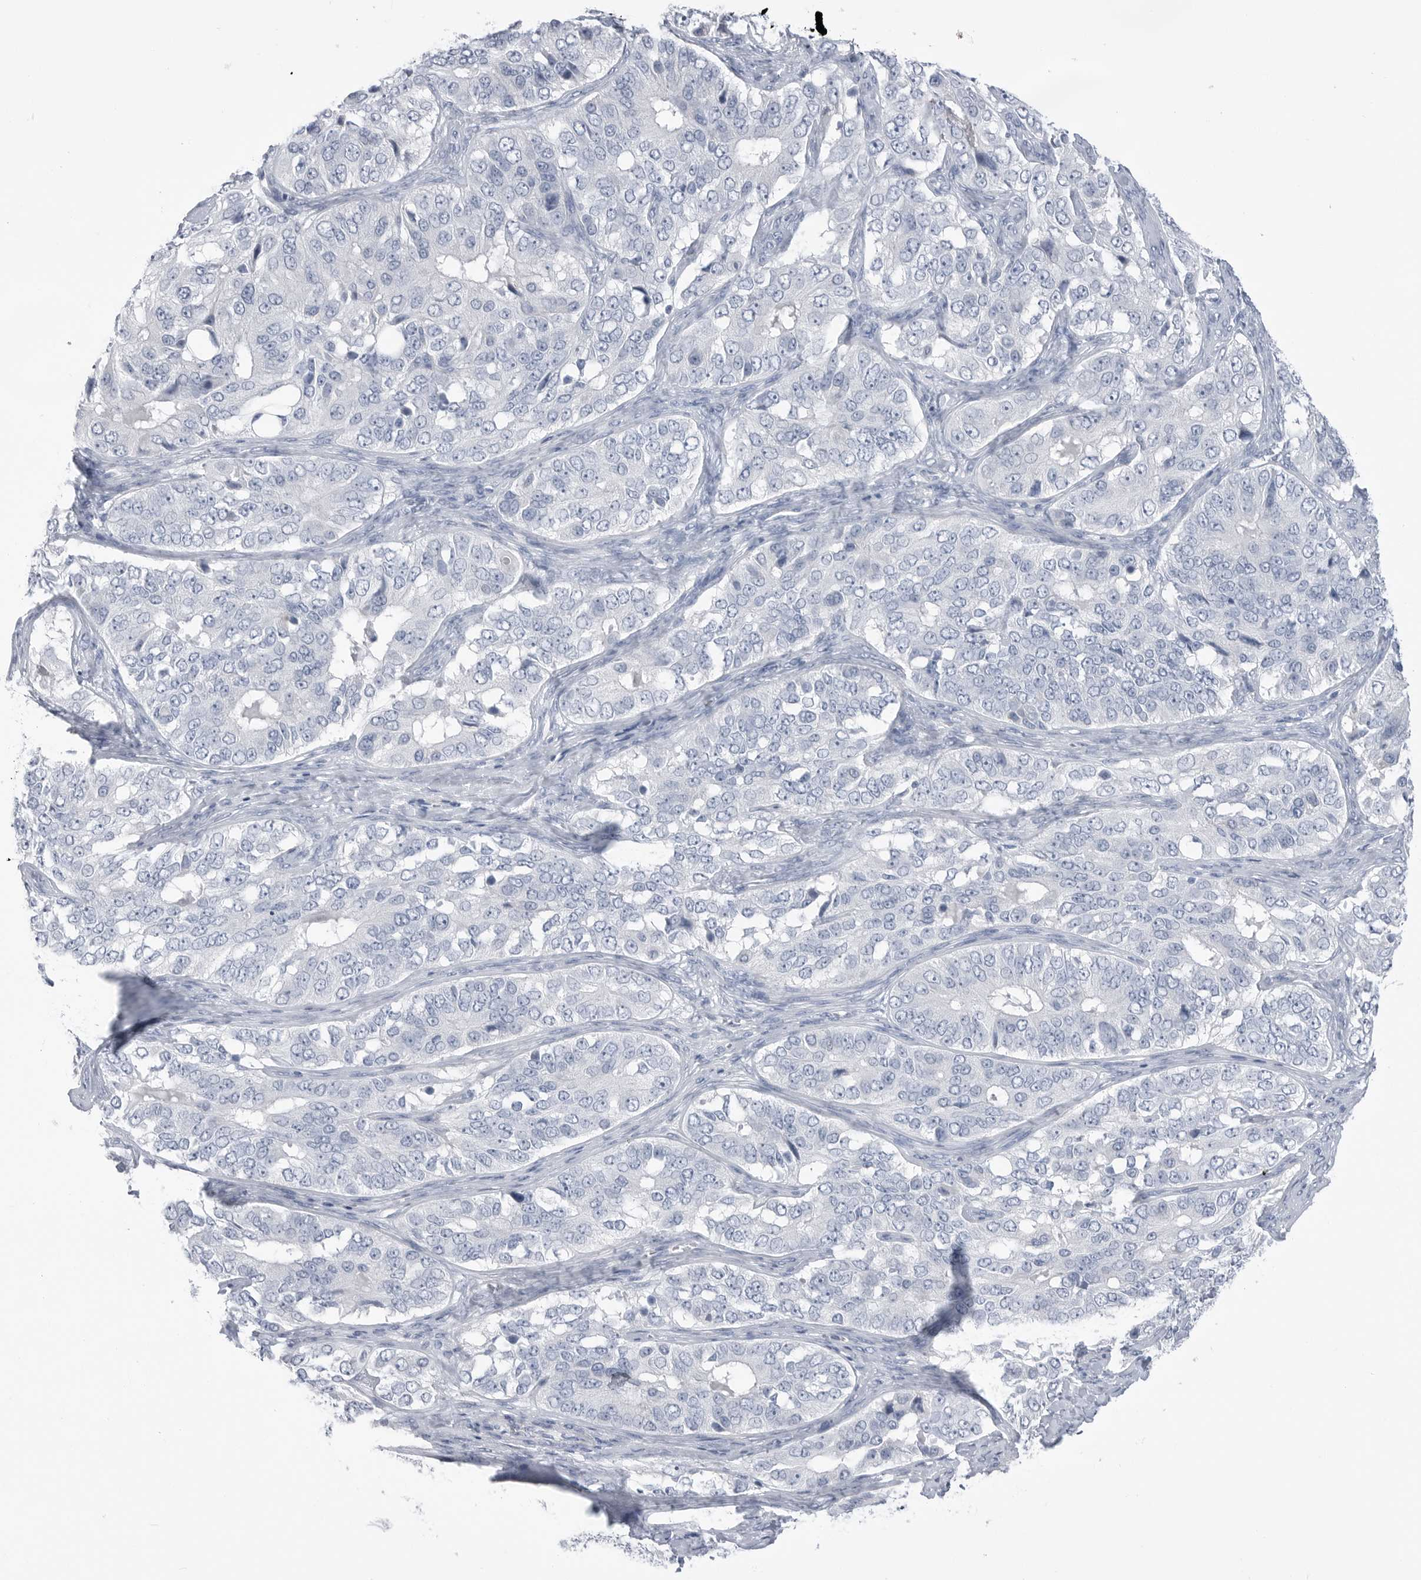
{"staining": {"intensity": "negative", "quantity": "none", "location": "none"}, "tissue": "ovarian cancer", "cell_type": "Tumor cells", "image_type": "cancer", "snomed": [{"axis": "morphology", "description": "Carcinoma, endometroid"}, {"axis": "topography", "description": "Ovary"}], "caption": "Ovarian cancer (endometroid carcinoma) was stained to show a protein in brown. There is no significant positivity in tumor cells. (Brightfield microscopy of DAB IHC at high magnification).", "gene": "ABHD12", "patient": {"sex": "female", "age": 51}}